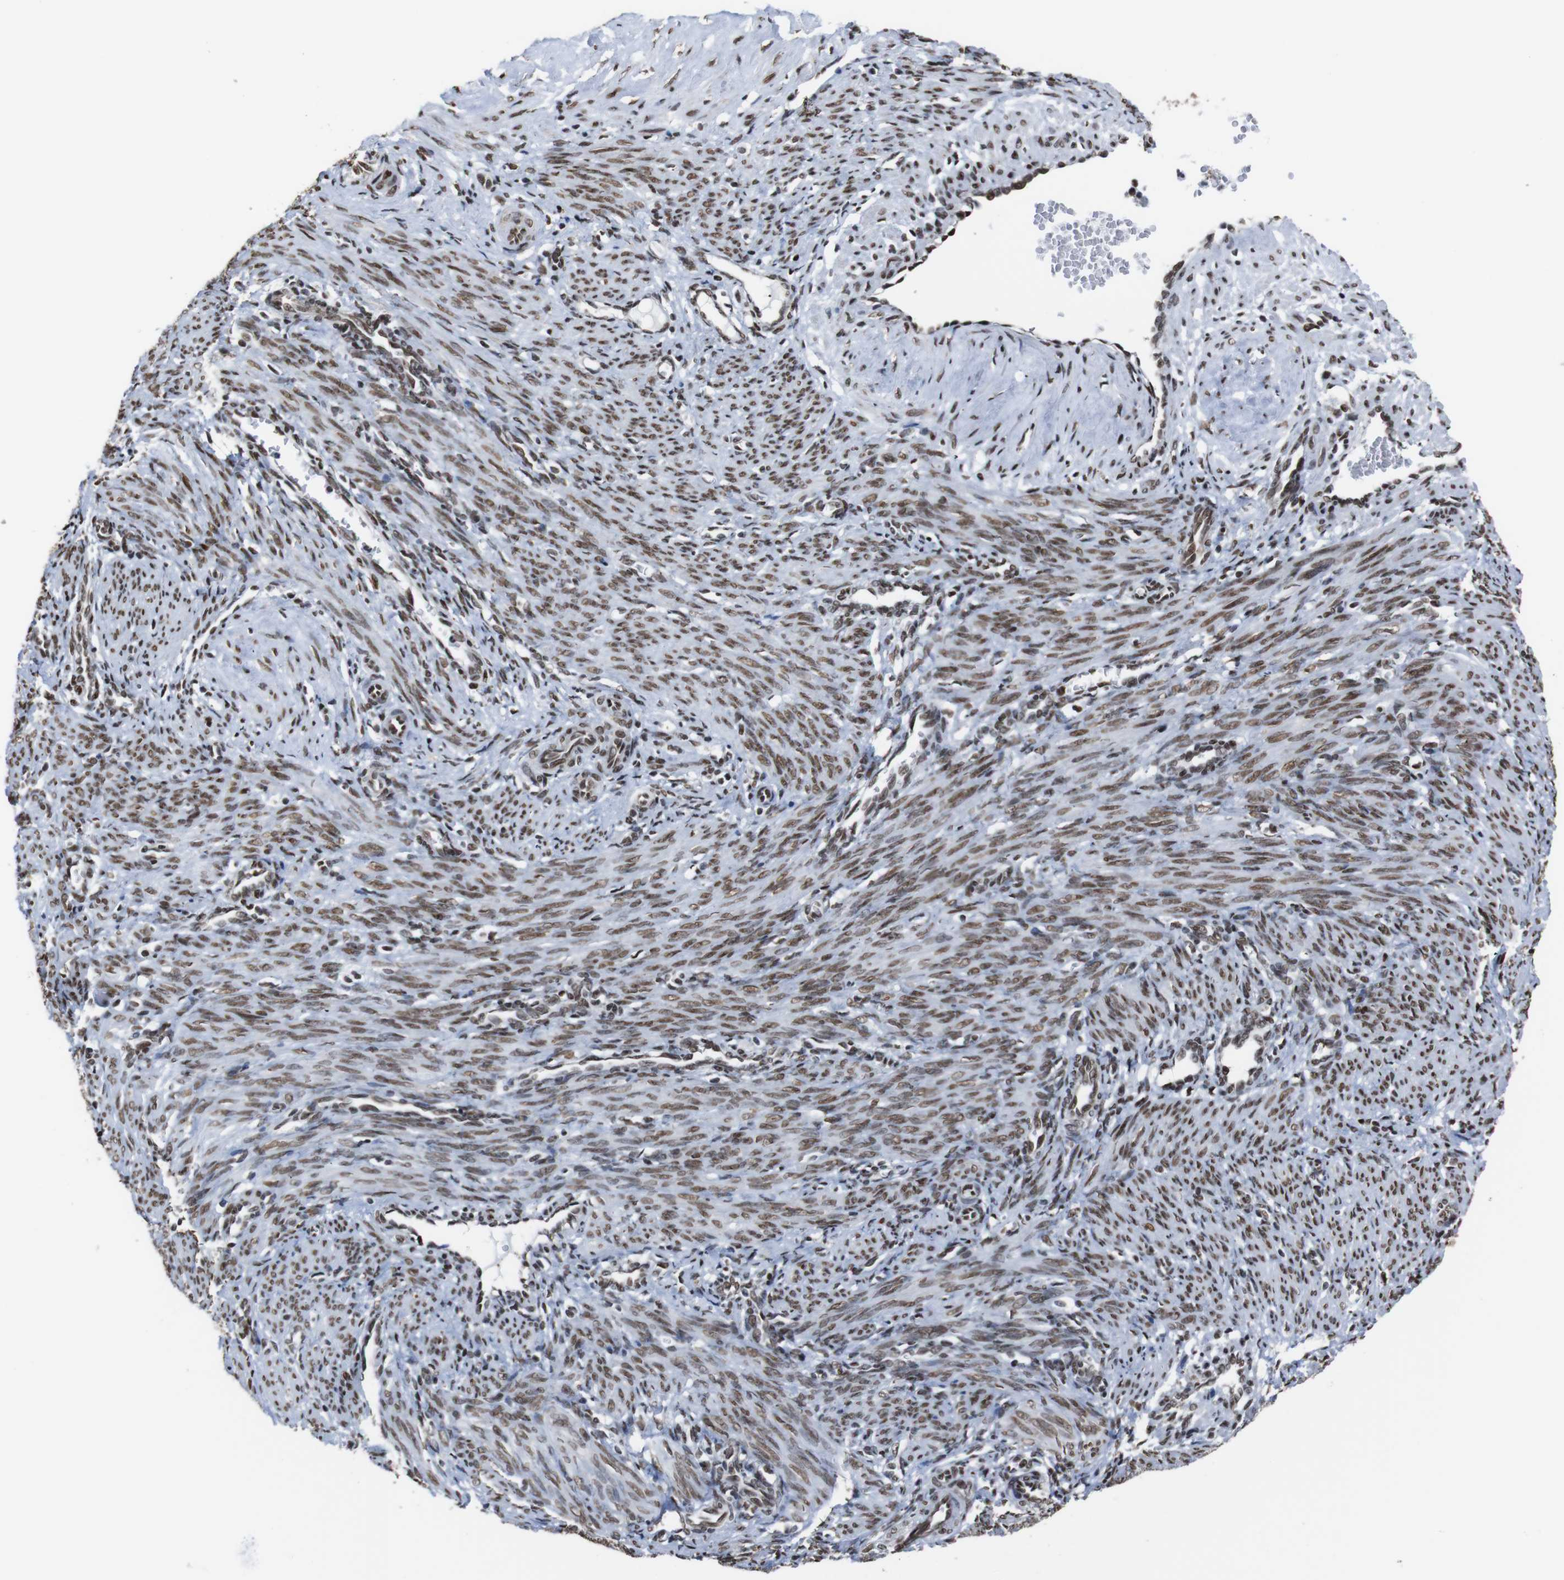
{"staining": {"intensity": "moderate", "quantity": ">75%", "location": "nuclear"}, "tissue": "smooth muscle", "cell_type": "Smooth muscle cells", "image_type": "normal", "snomed": [{"axis": "morphology", "description": "Normal tissue, NOS"}, {"axis": "topography", "description": "Endometrium"}], "caption": "Brown immunohistochemical staining in unremarkable smooth muscle reveals moderate nuclear expression in approximately >75% of smooth muscle cells.", "gene": "ROMO1", "patient": {"sex": "female", "age": 33}}